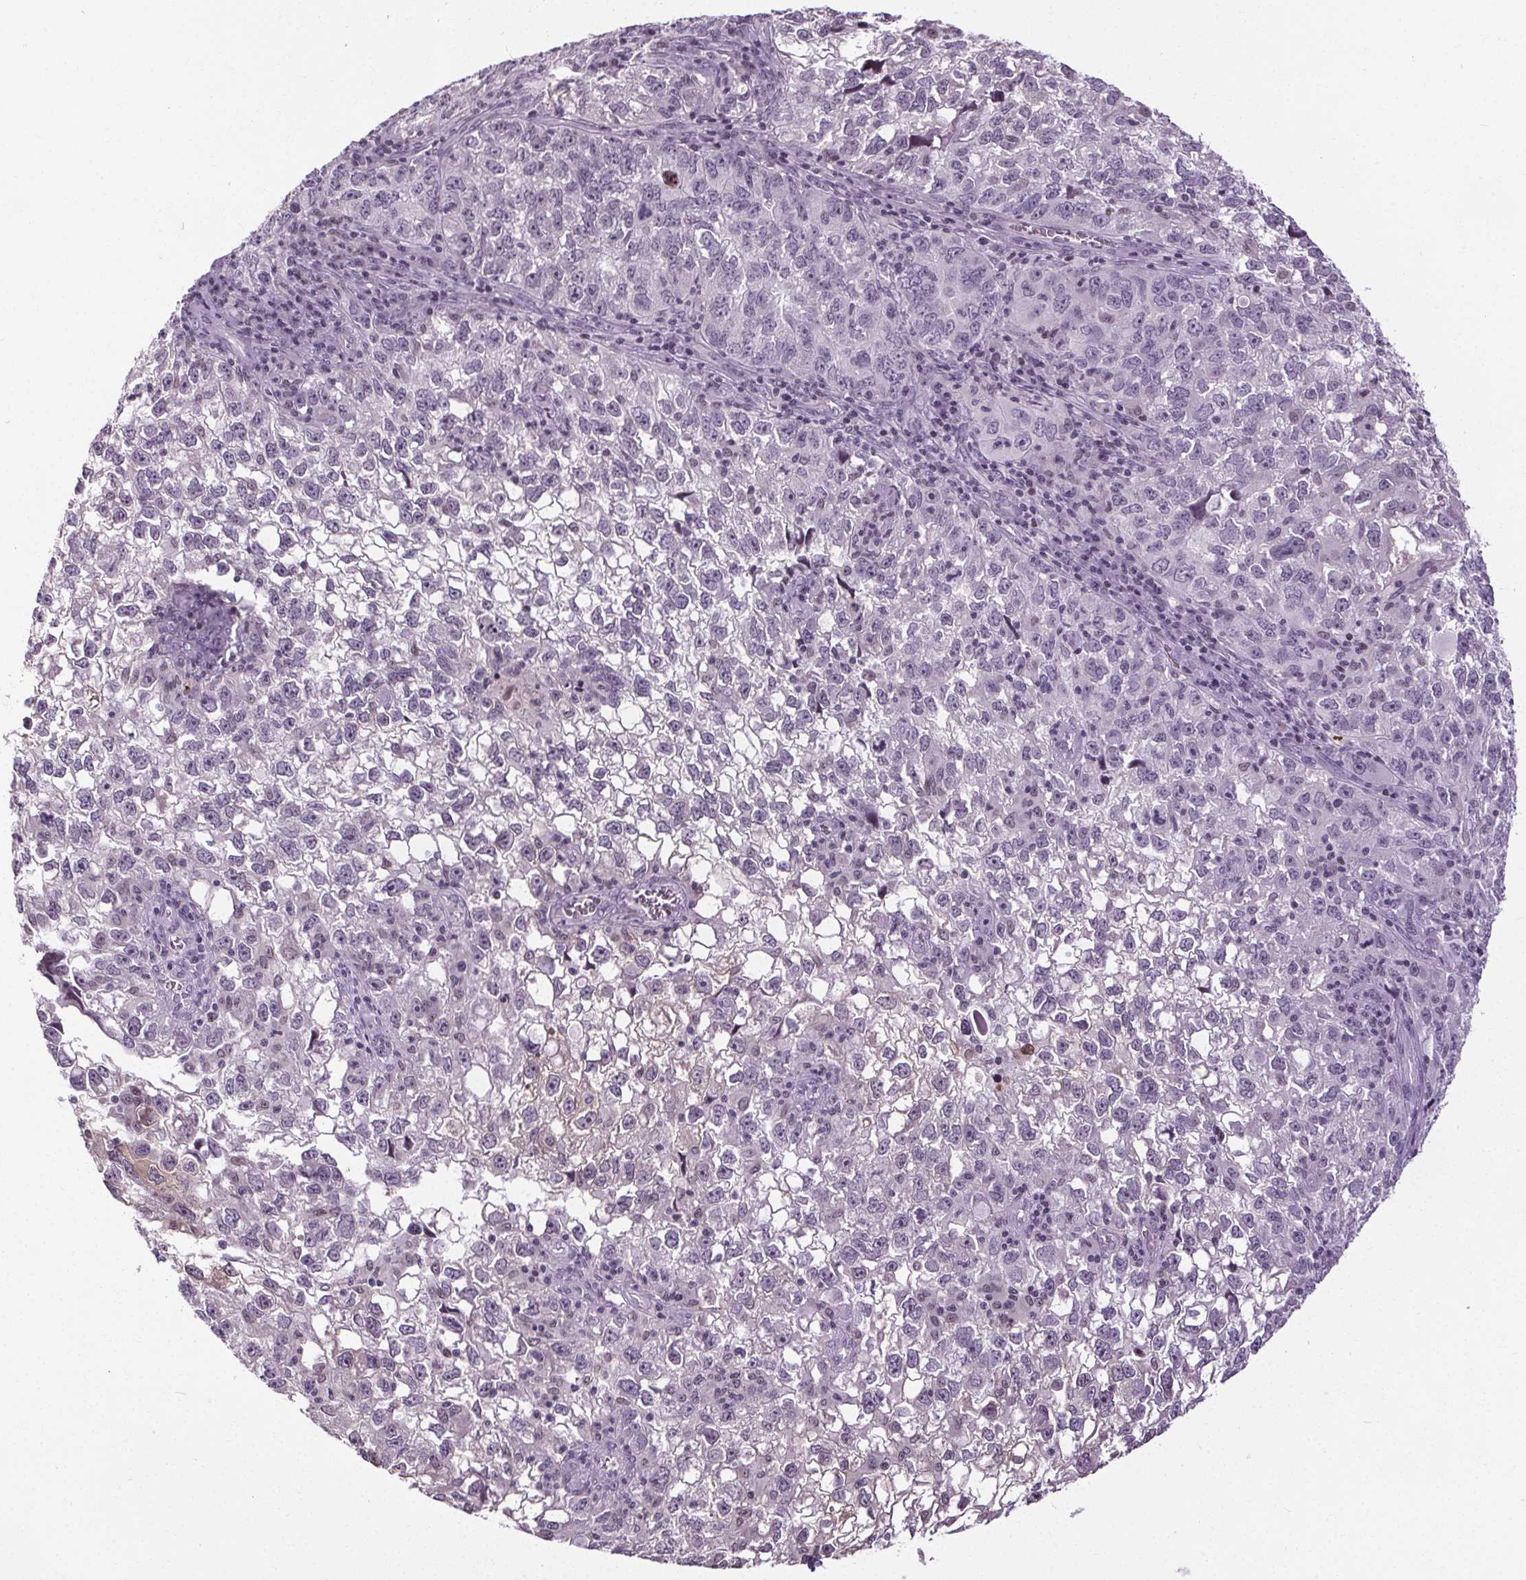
{"staining": {"intensity": "negative", "quantity": "none", "location": "none"}, "tissue": "cervical cancer", "cell_type": "Tumor cells", "image_type": "cancer", "snomed": [{"axis": "morphology", "description": "Squamous cell carcinoma, NOS"}, {"axis": "topography", "description": "Cervix"}], "caption": "Cervical cancer (squamous cell carcinoma) was stained to show a protein in brown. There is no significant expression in tumor cells.", "gene": "TMEM240", "patient": {"sex": "female", "age": 55}}